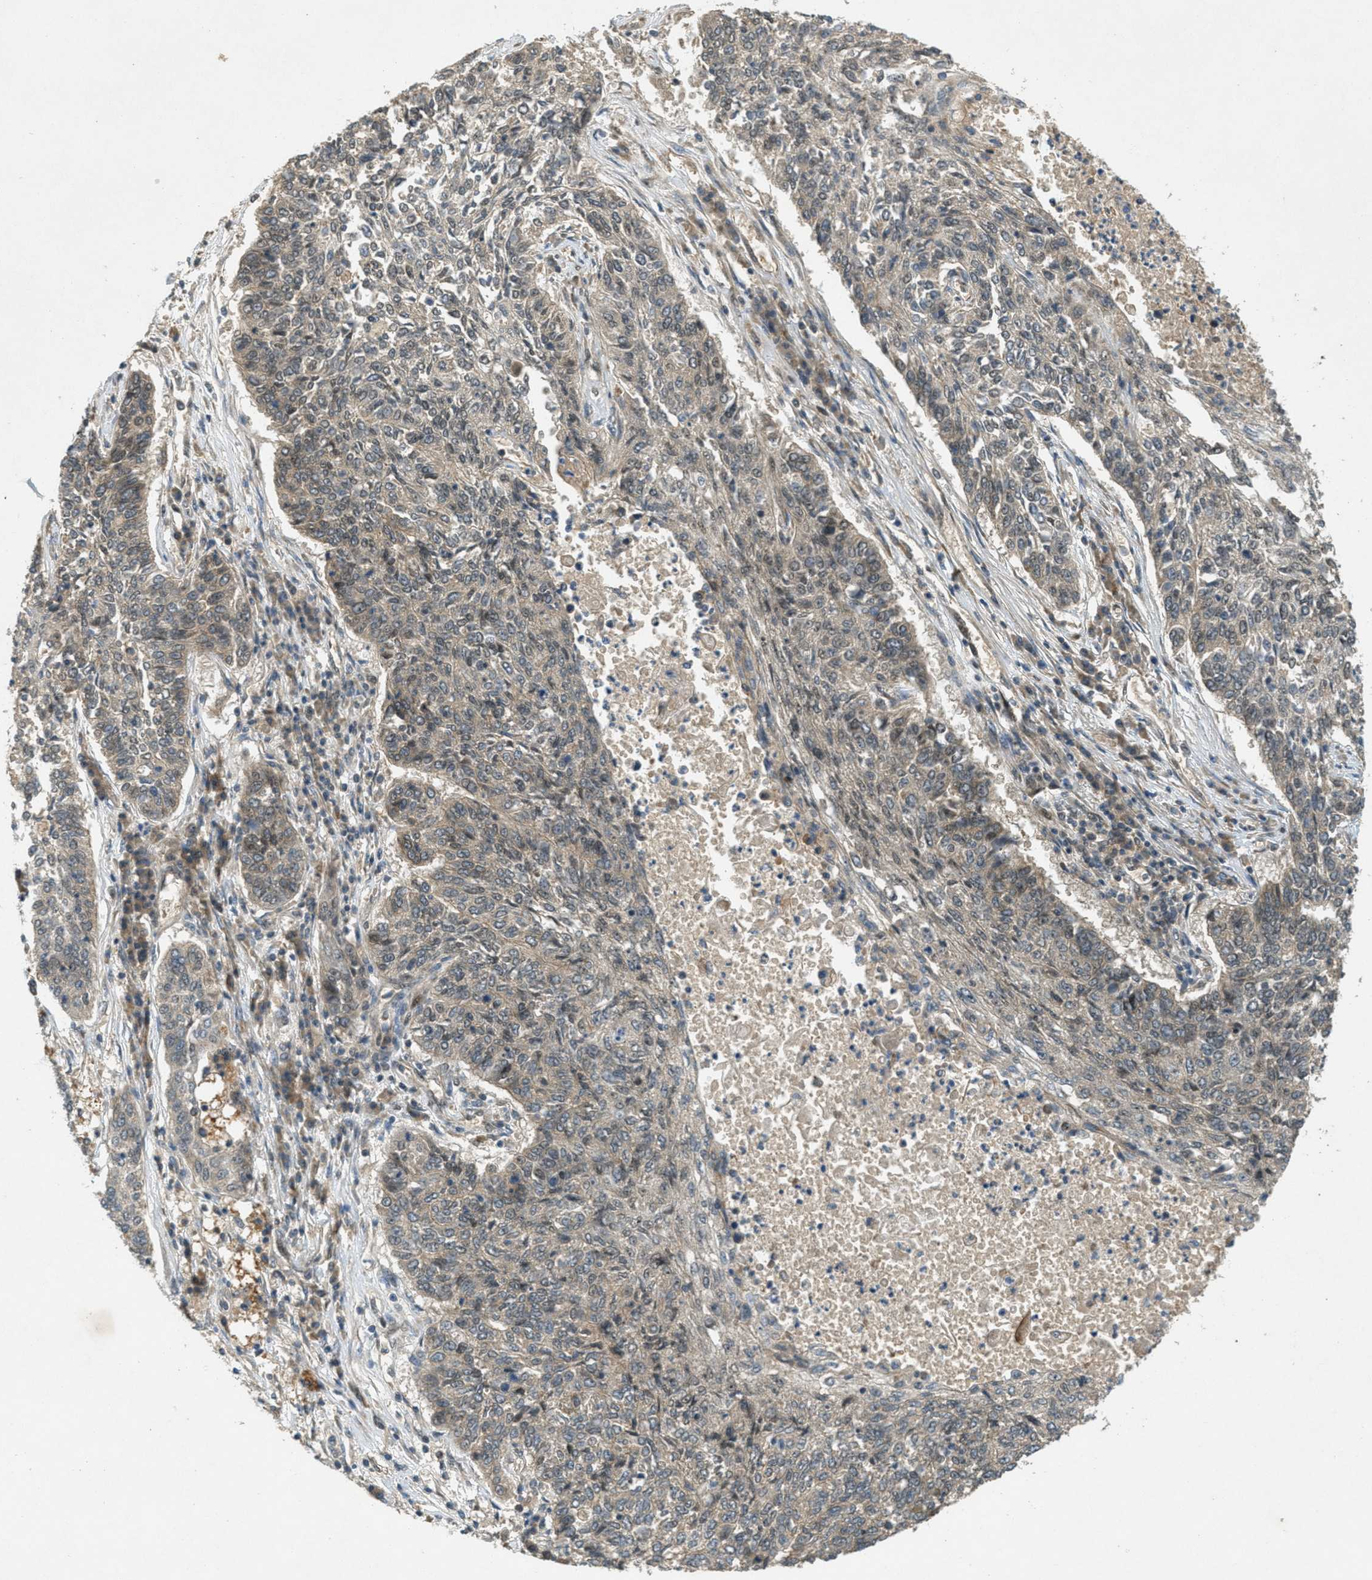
{"staining": {"intensity": "negative", "quantity": "none", "location": "none"}, "tissue": "lung cancer", "cell_type": "Tumor cells", "image_type": "cancer", "snomed": [{"axis": "morphology", "description": "Normal tissue, NOS"}, {"axis": "morphology", "description": "Squamous cell carcinoma, NOS"}, {"axis": "topography", "description": "Cartilage tissue"}, {"axis": "topography", "description": "Bronchus"}, {"axis": "topography", "description": "Lung"}], "caption": "Immunohistochemistry photomicrograph of neoplastic tissue: human lung cancer (squamous cell carcinoma) stained with DAB (3,3'-diaminobenzidine) shows no significant protein expression in tumor cells.", "gene": "STK11", "patient": {"sex": "female", "age": 49}}